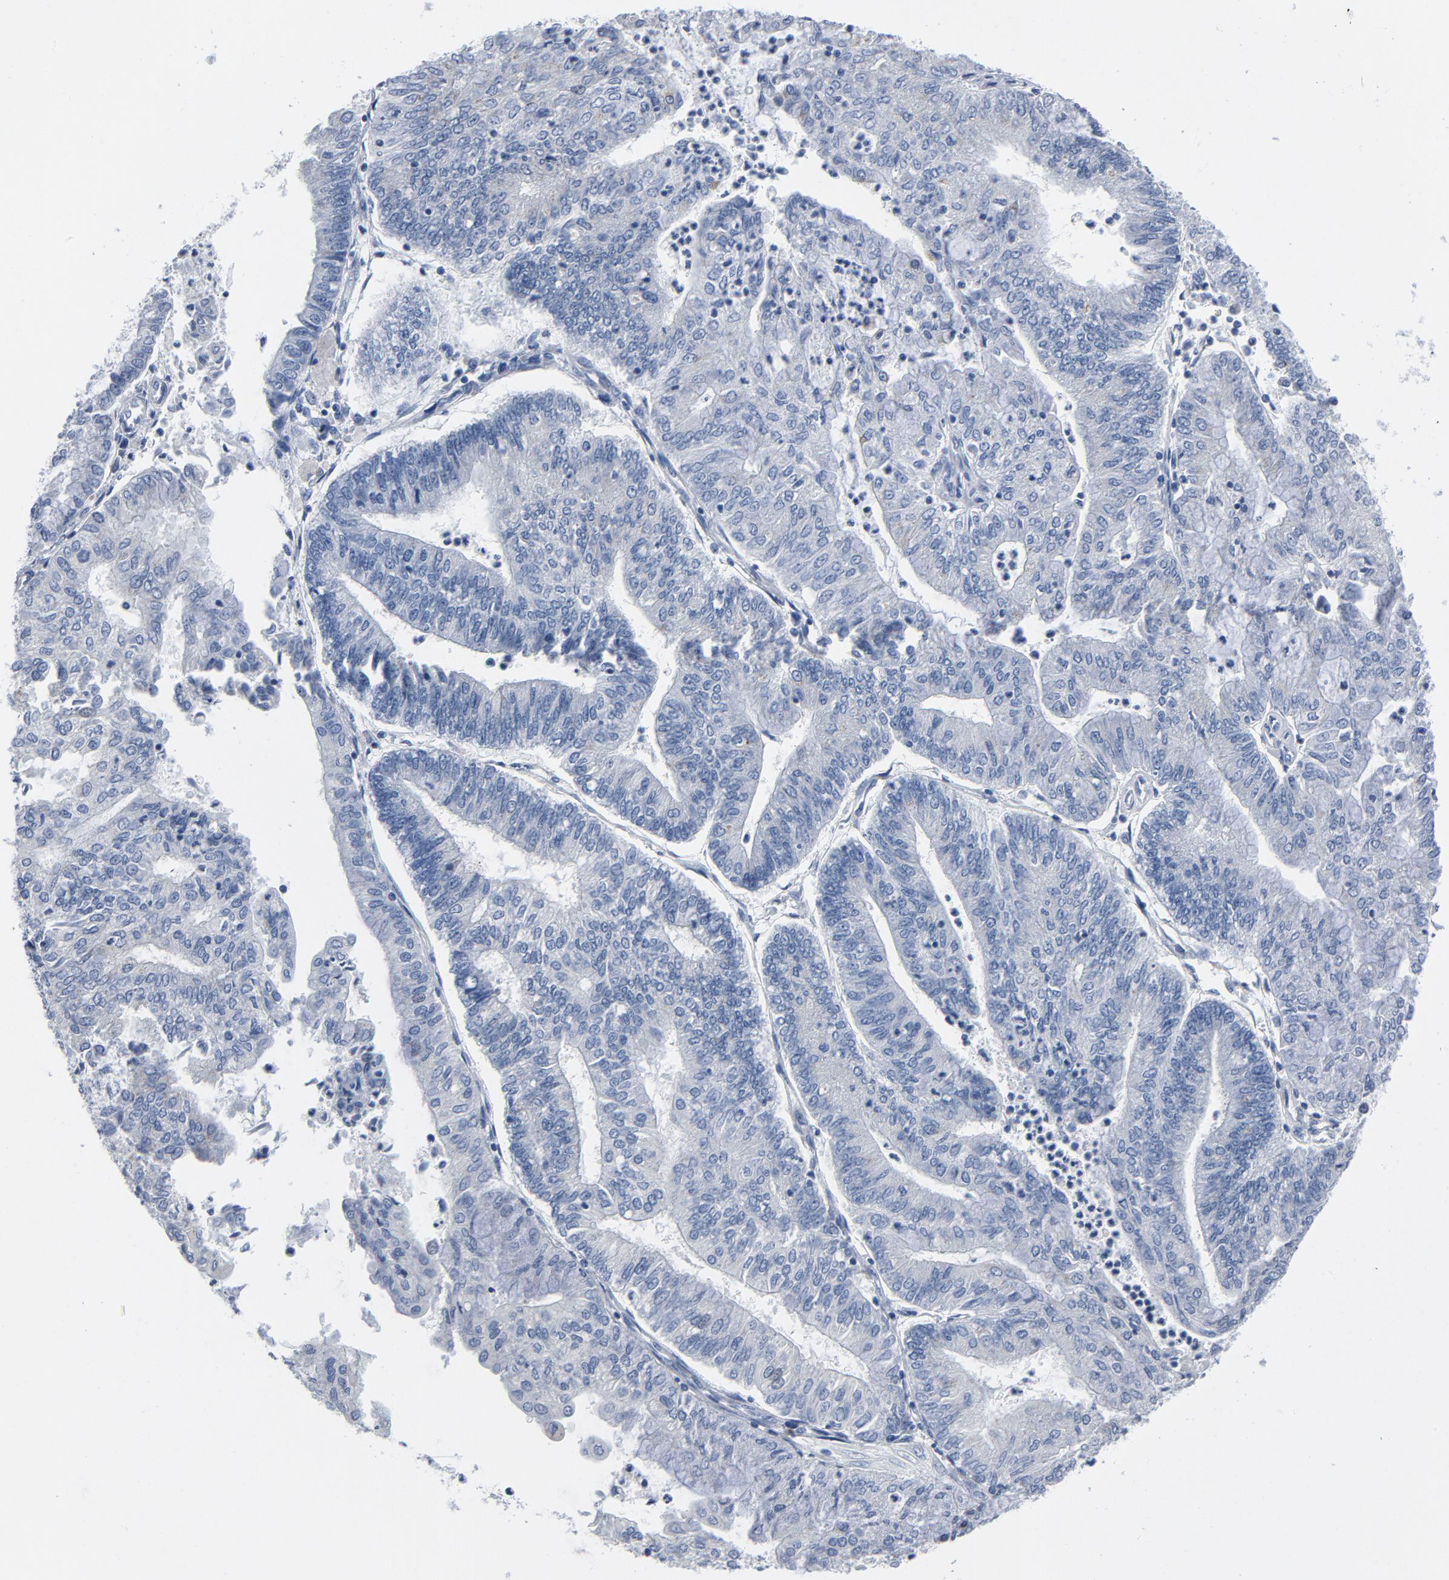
{"staining": {"intensity": "moderate", "quantity": "<25%", "location": "cytoplasmic/membranous"}, "tissue": "endometrial cancer", "cell_type": "Tumor cells", "image_type": "cancer", "snomed": [{"axis": "morphology", "description": "Adenocarcinoma, NOS"}, {"axis": "topography", "description": "Endometrium"}], "caption": "Endometrial adenocarcinoma was stained to show a protein in brown. There is low levels of moderate cytoplasmic/membranous expression in about <25% of tumor cells. (Stains: DAB (3,3'-diaminobenzidine) in brown, nuclei in blue, Microscopy: brightfield microscopy at high magnification).", "gene": "YIPF6", "patient": {"sex": "female", "age": 59}}